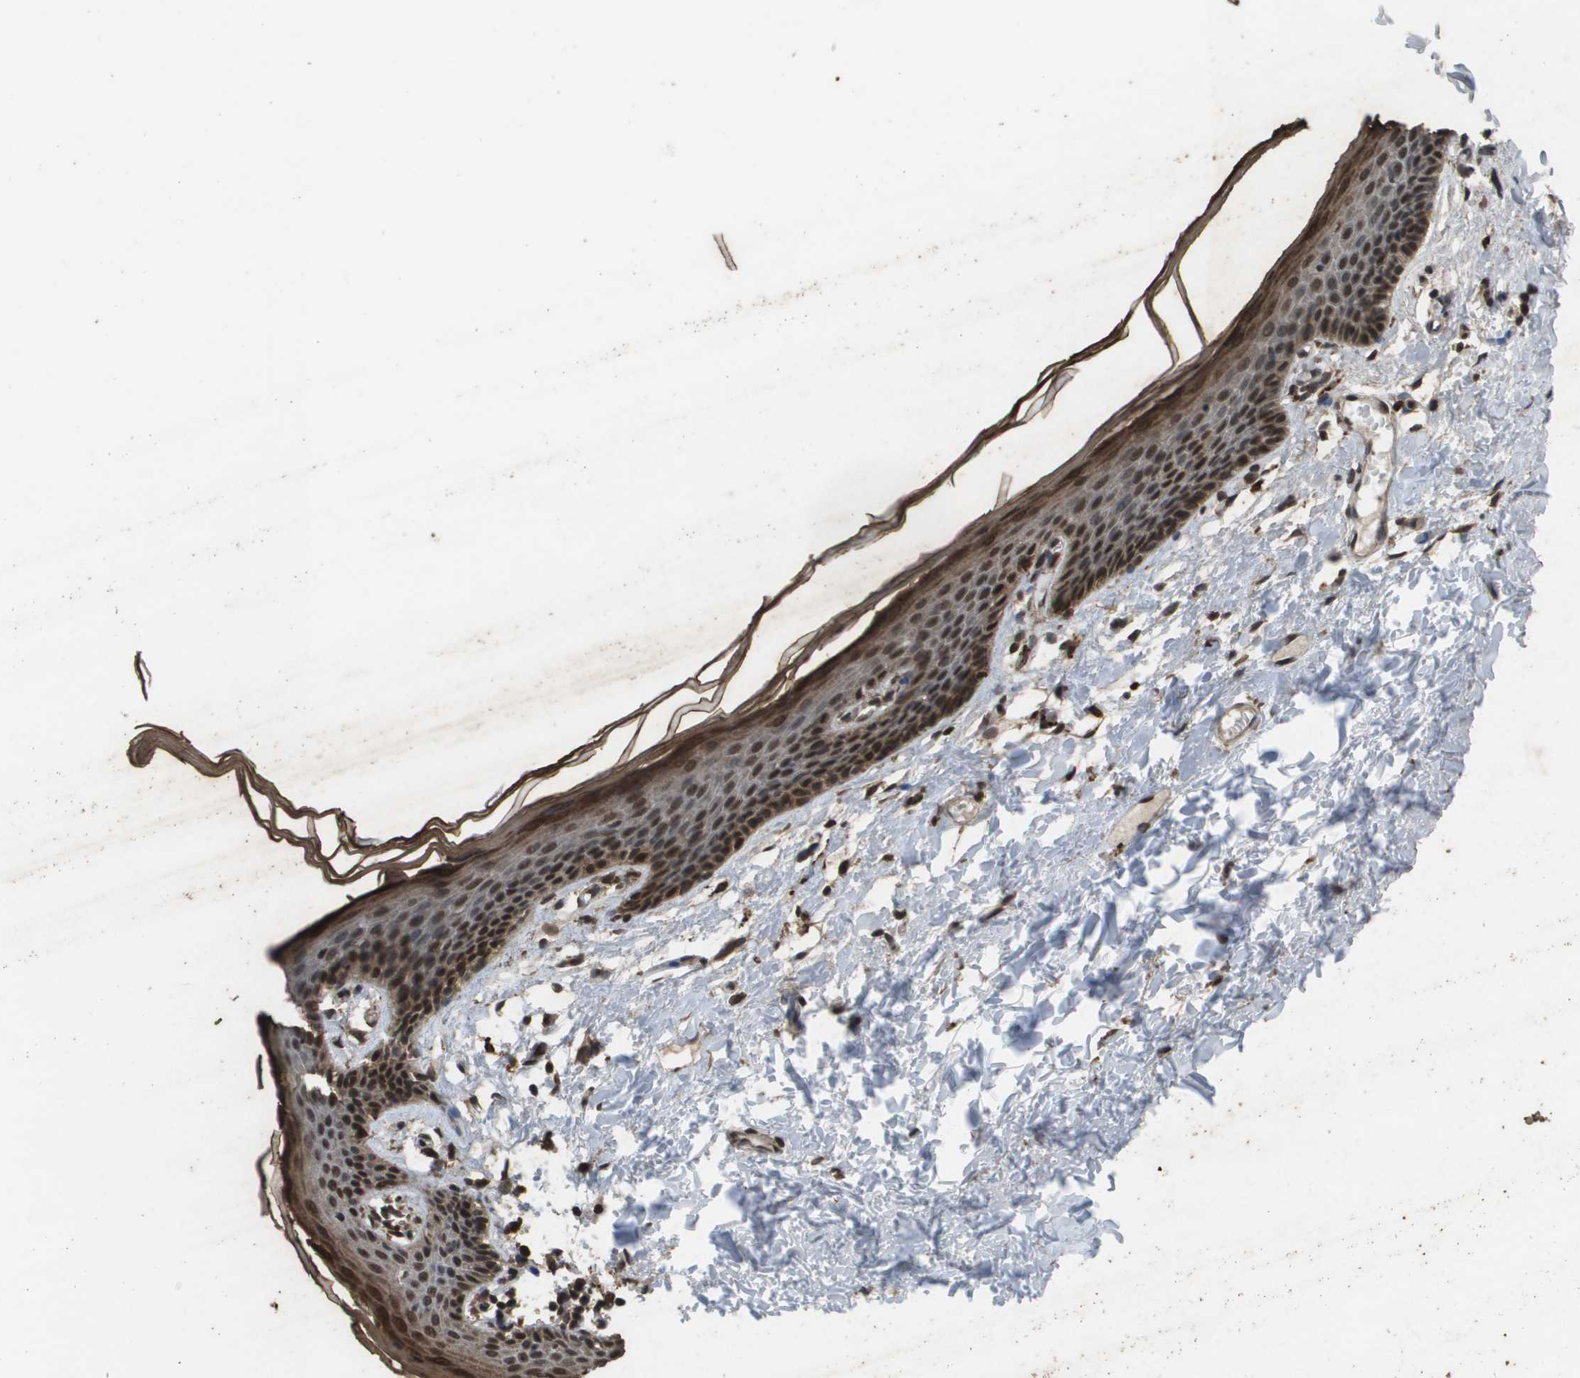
{"staining": {"intensity": "strong", "quantity": ">75%", "location": "cytoplasmic/membranous,nuclear"}, "tissue": "skin", "cell_type": "Epidermal cells", "image_type": "normal", "snomed": [{"axis": "morphology", "description": "Normal tissue, NOS"}, {"axis": "topography", "description": "Vulva"}], "caption": "Human skin stained for a protein (brown) reveals strong cytoplasmic/membranous,nuclear positive positivity in about >75% of epidermal cells.", "gene": "AXIN2", "patient": {"sex": "female", "age": 54}}